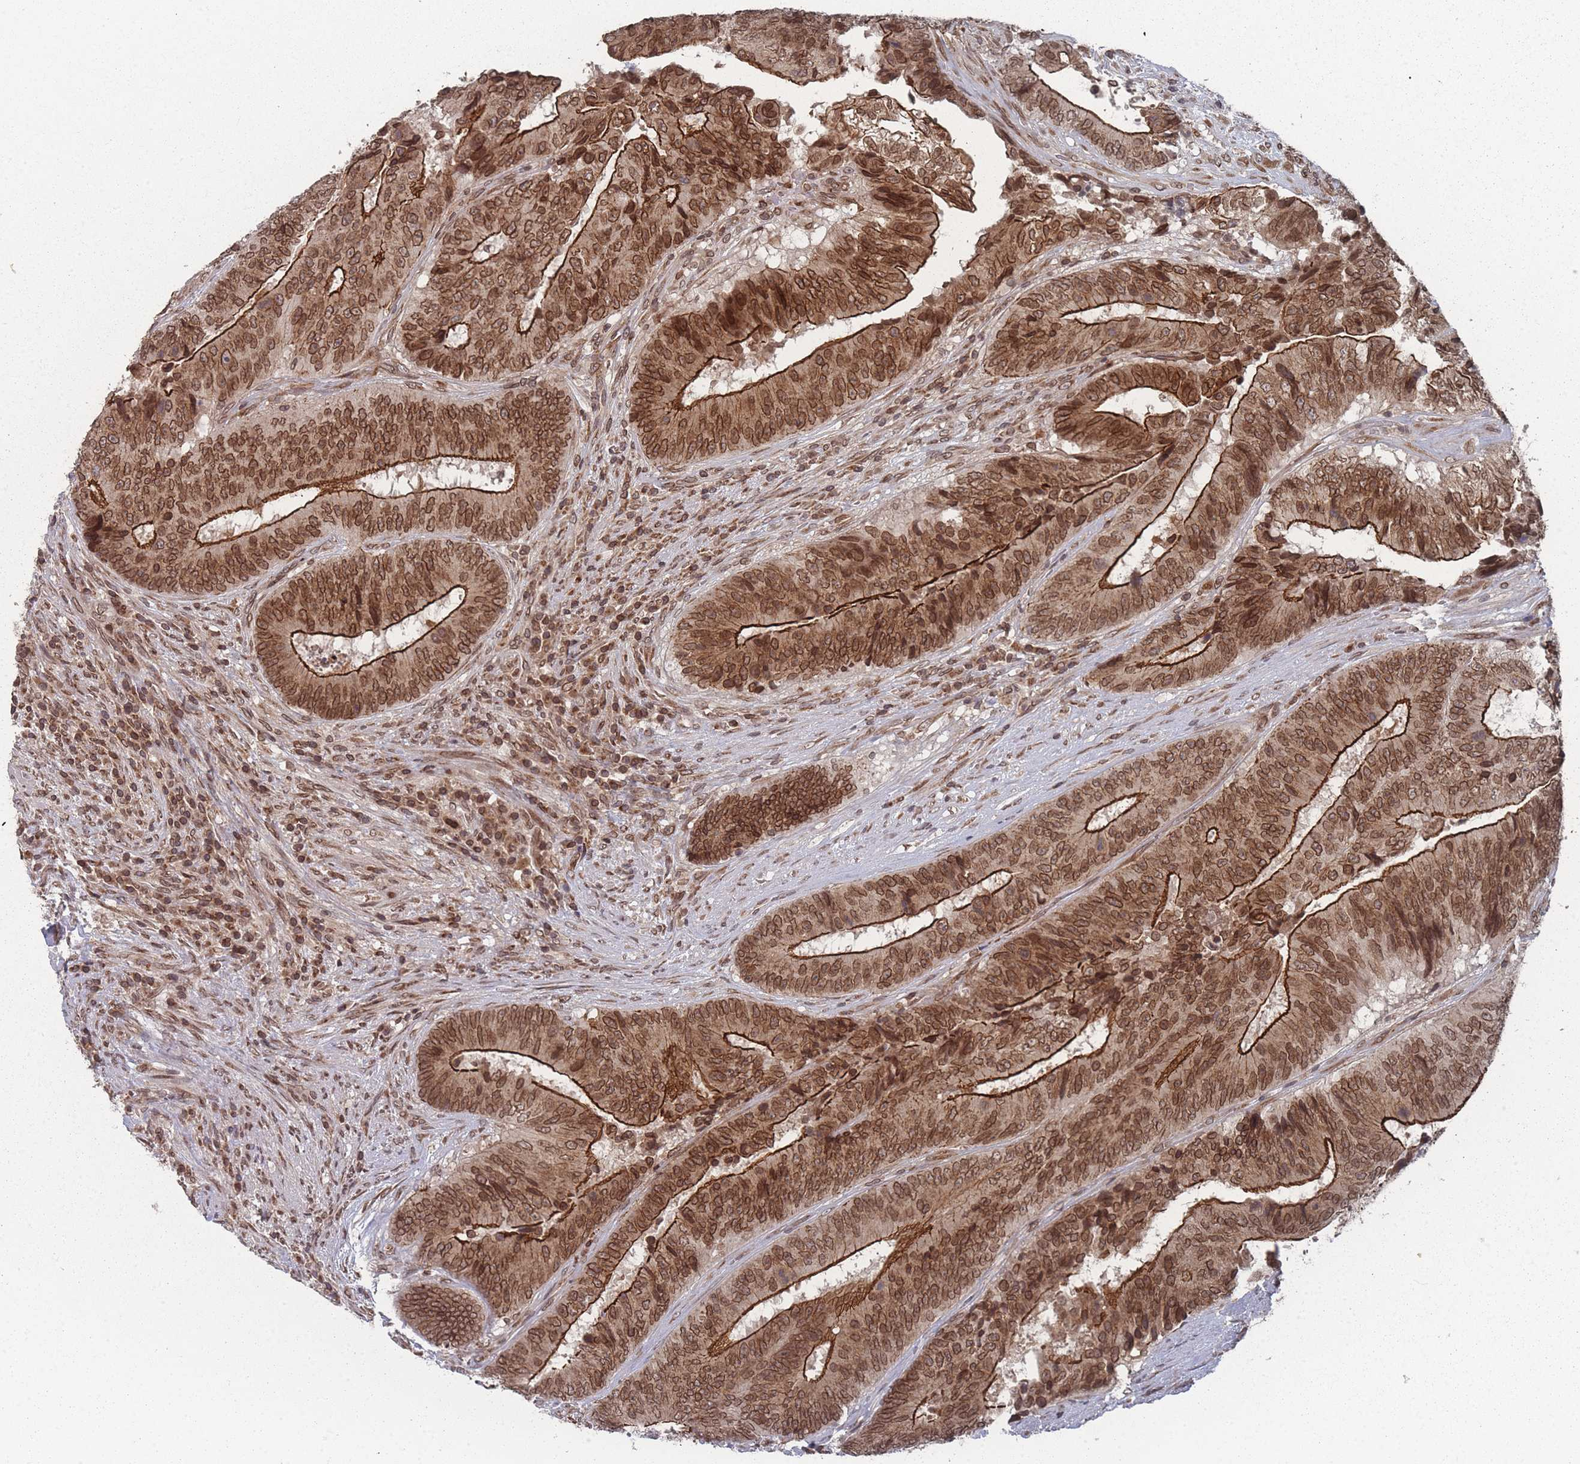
{"staining": {"intensity": "strong", "quantity": ">75%", "location": "cytoplasmic/membranous,nuclear"}, "tissue": "colorectal cancer", "cell_type": "Tumor cells", "image_type": "cancer", "snomed": [{"axis": "morphology", "description": "Adenocarcinoma, NOS"}, {"axis": "topography", "description": "Rectum"}], "caption": "A photomicrograph of colorectal cancer stained for a protein shows strong cytoplasmic/membranous and nuclear brown staining in tumor cells. Immunohistochemistry stains the protein in brown and the nuclei are stained blue.", "gene": "TBC1D25", "patient": {"sex": "male", "age": 72}}